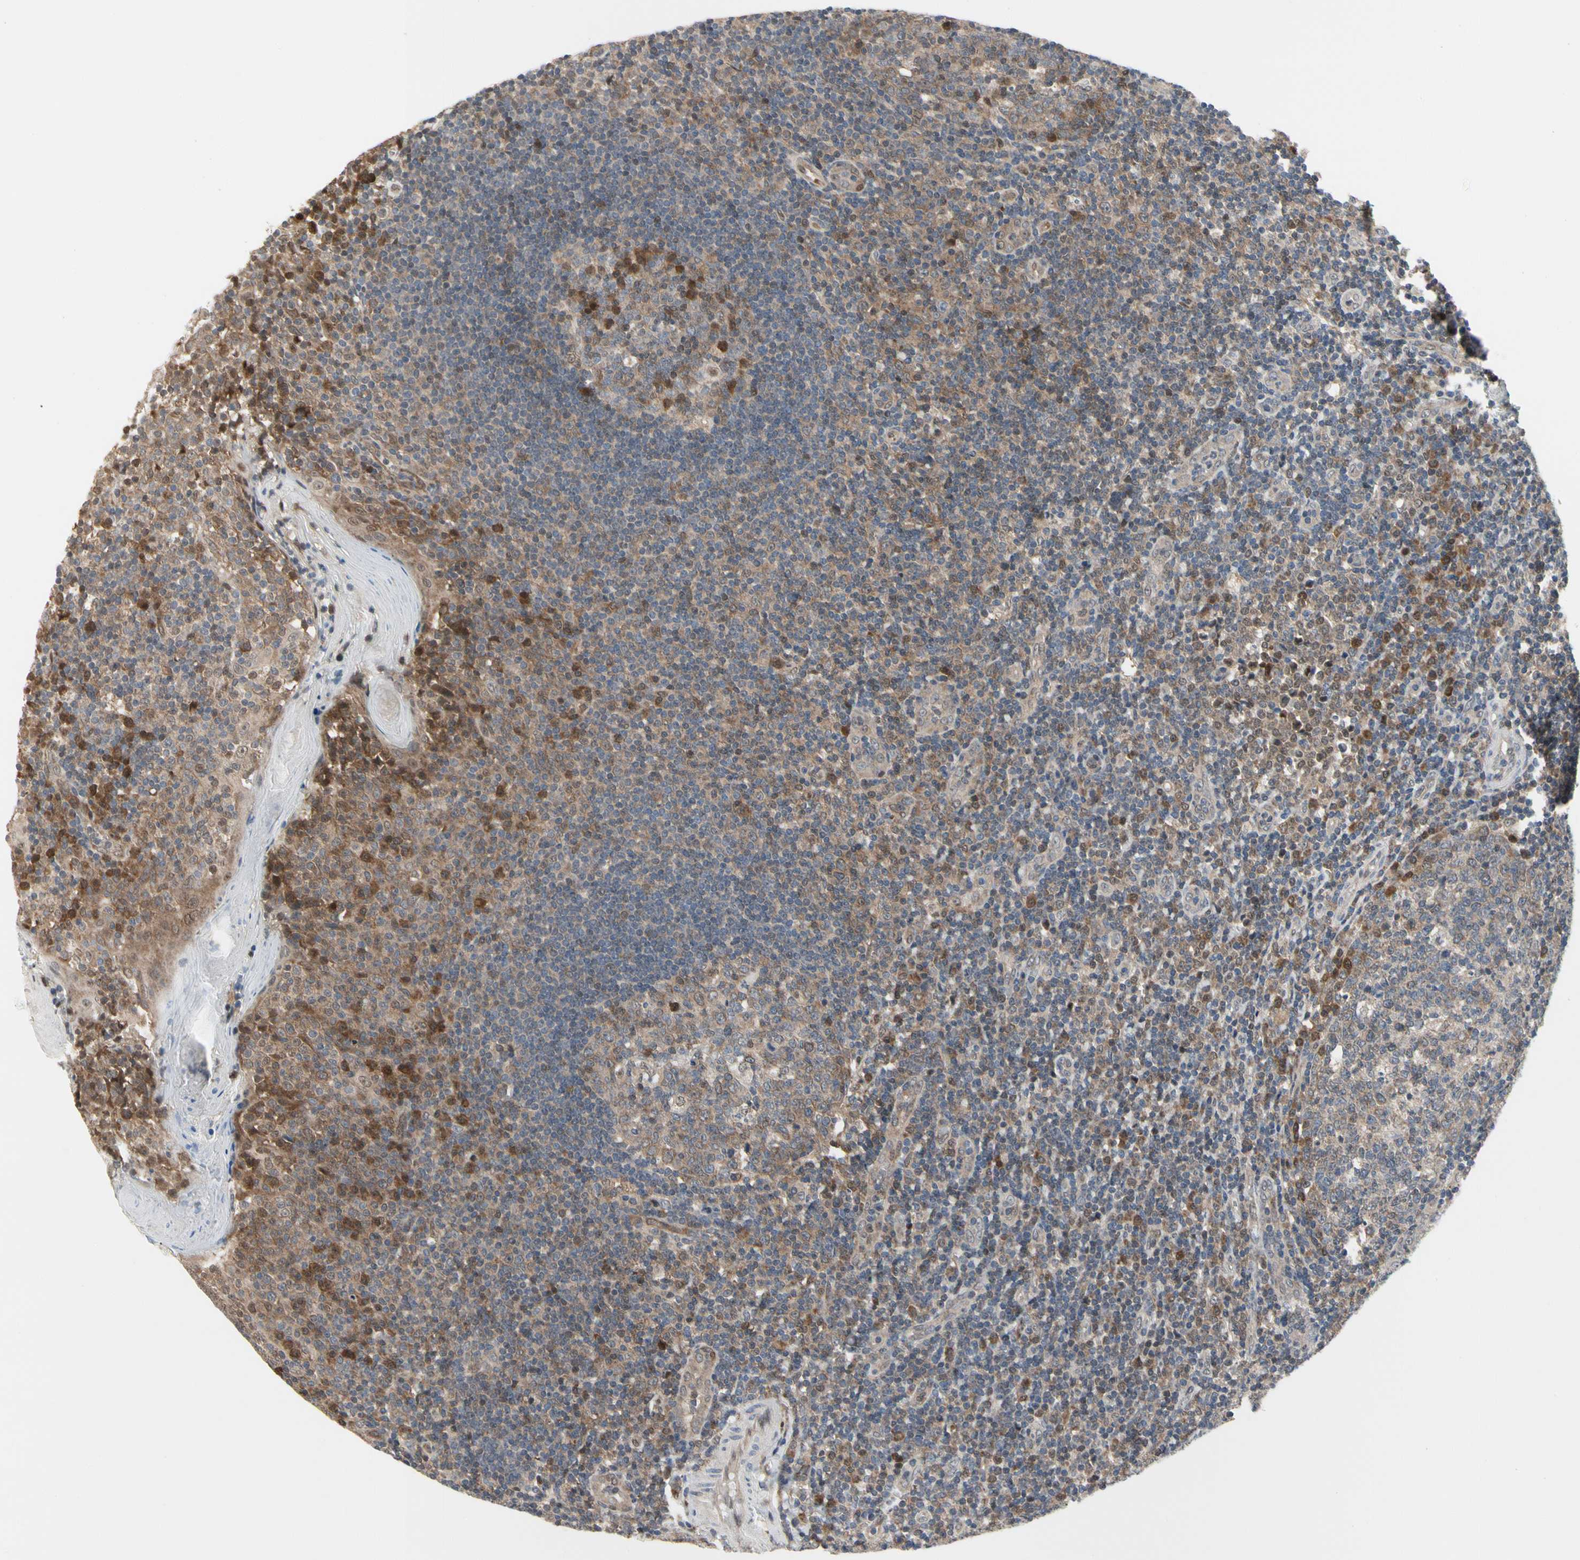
{"staining": {"intensity": "weak", "quantity": ">75%", "location": "cytoplasmic/membranous"}, "tissue": "tonsil", "cell_type": "Germinal center cells", "image_type": "normal", "snomed": [{"axis": "morphology", "description": "Normal tissue, NOS"}, {"axis": "topography", "description": "Tonsil"}], "caption": "A brown stain highlights weak cytoplasmic/membranous staining of a protein in germinal center cells of unremarkable tonsil.", "gene": "CDK5", "patient": {"sex": "female", "age": 40}}